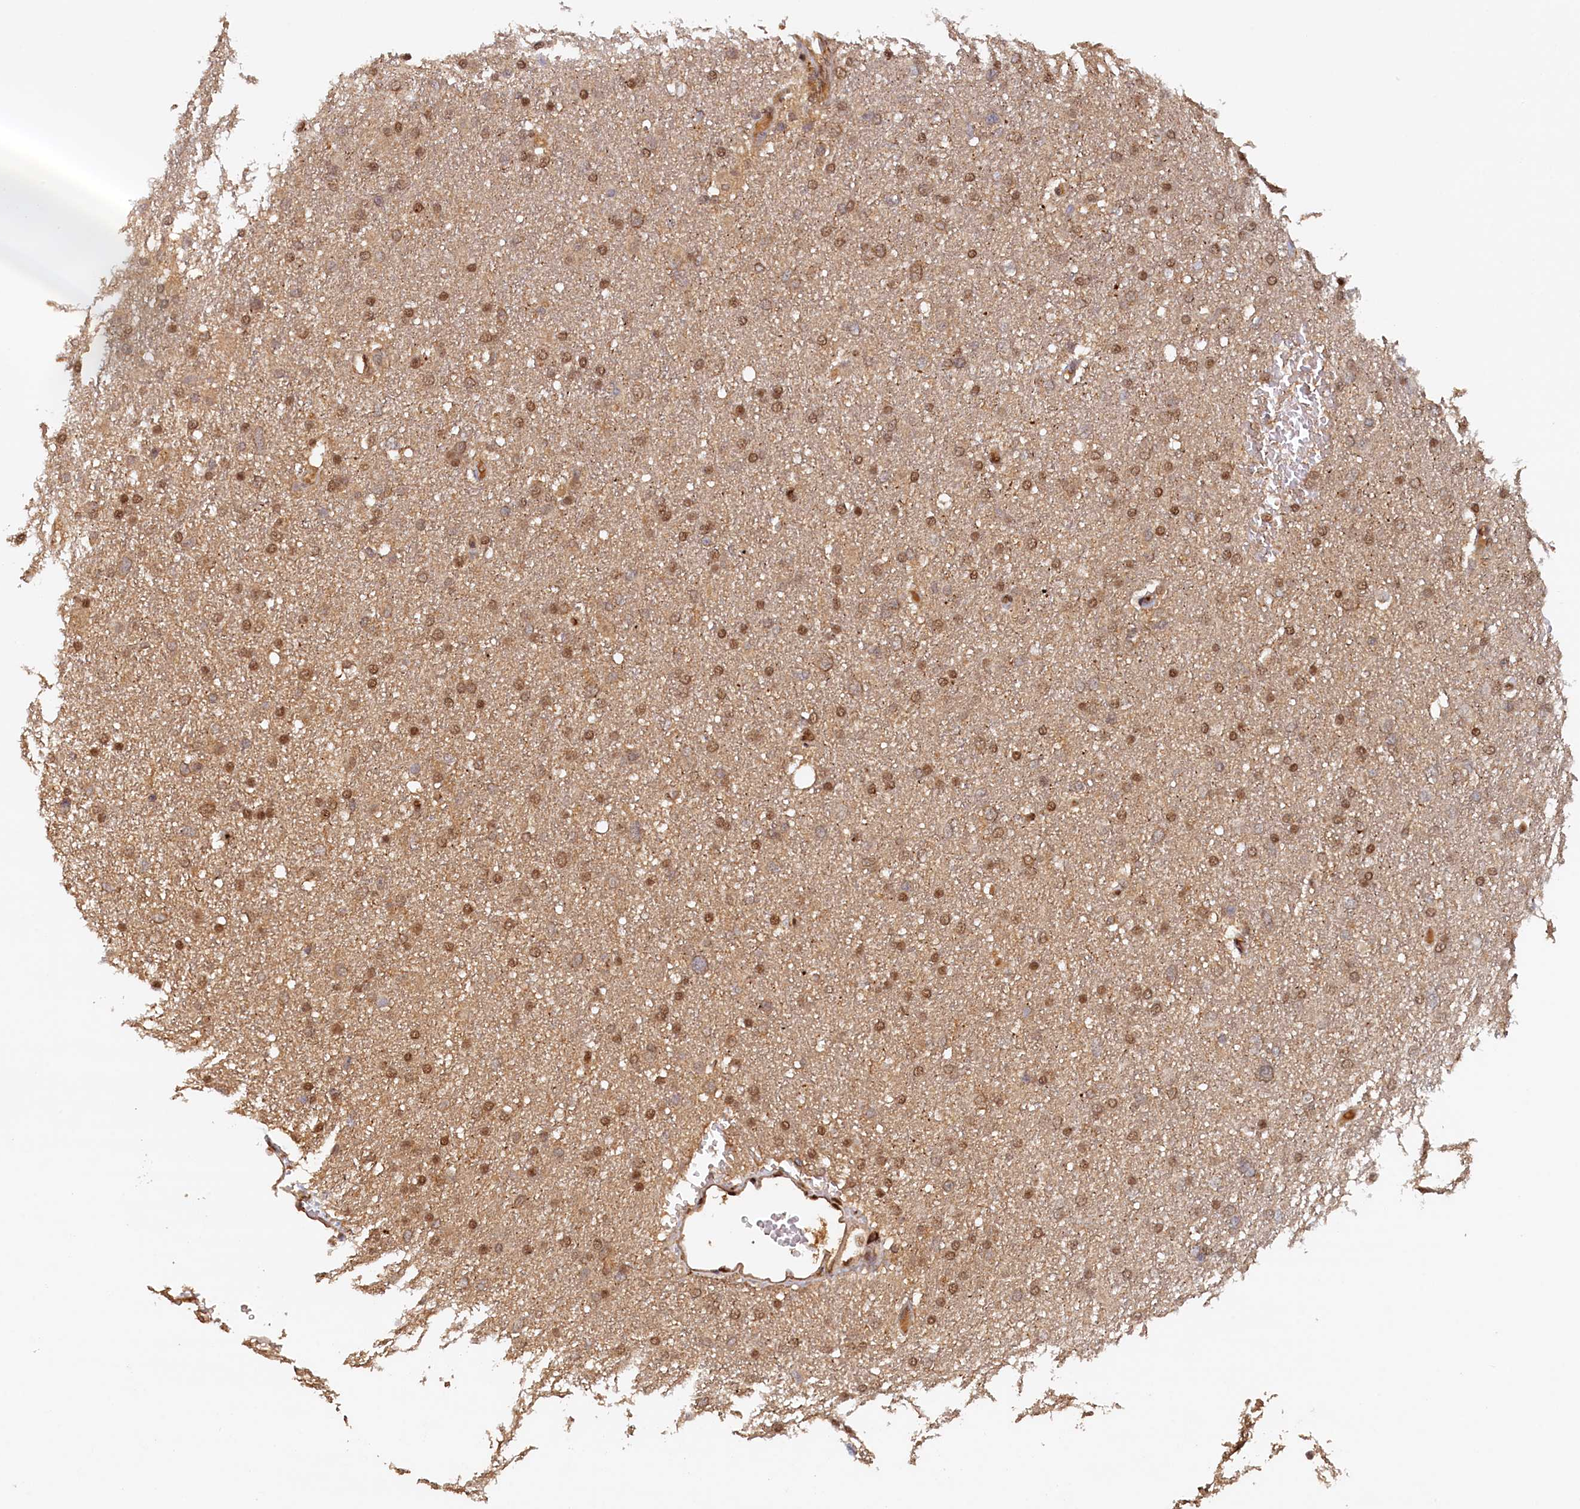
{"staining": {"intensity": "moderate", "quantity": ">75%", "location": "nuclear"}, "tissue": "glioma", "cell_type": "Tumor cells", "image_type": "cancer", "snomed": [{"axis": "morphology", "description": "Glioma, malignant, High grade"}, {"axis": "topography", "description": "Cerebral cortex"}], "caption": "Glioma was stained to show a protein in brown. There is medium levels of moderate nuclear positivity in approximately >75% of tumor cells.", "gene": "UBL7", "patient": {"sex": "female", "age": 36}}